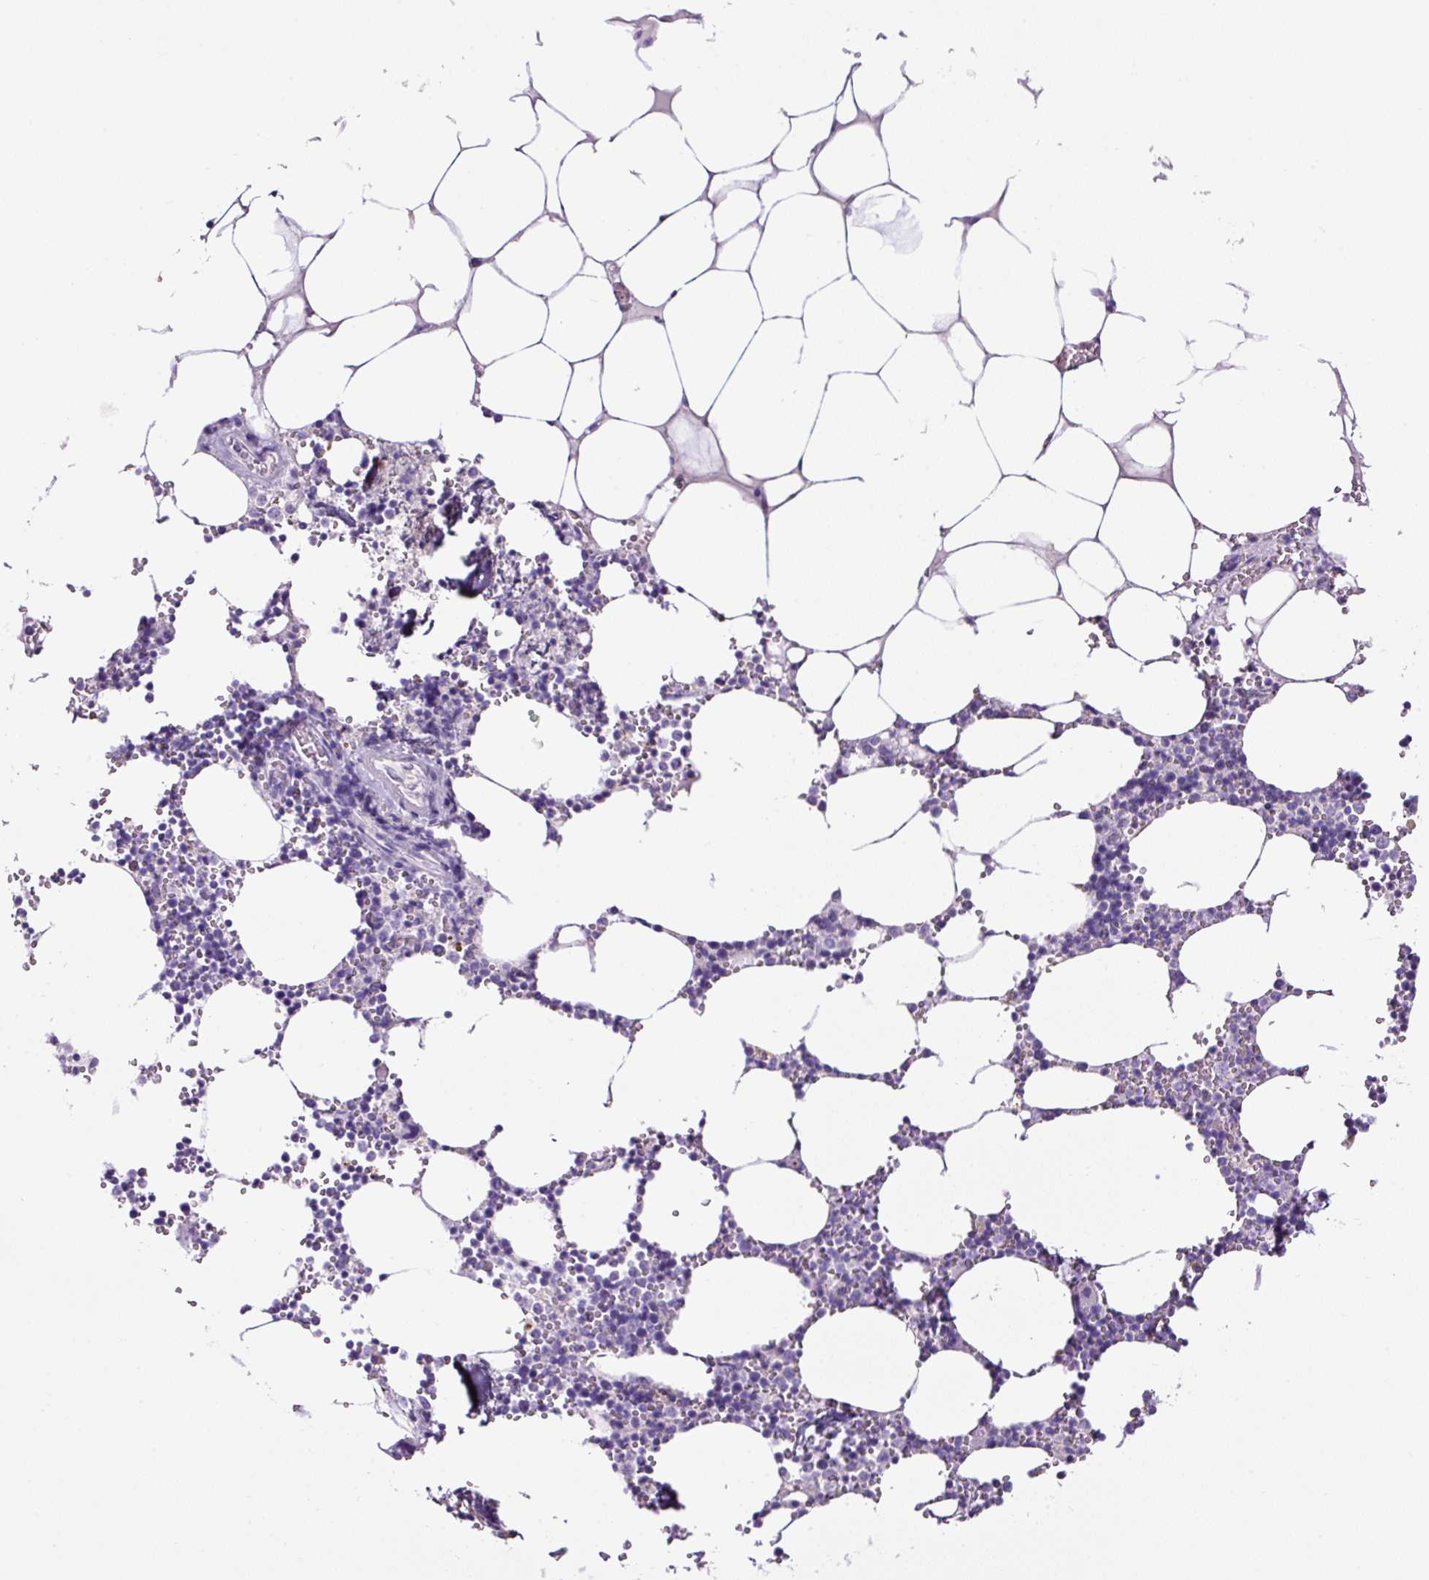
{"staining": {"intensity": "negative", "quantity": "none", "location": "none"}, "tissue": "bone marrow", "cell_type": "Hematopoietic cells", "image_type": "normal", "snomed": [{"axis": "morphology", "description": "Normal tissue, NOS"}, {"axis": "topography", "description": "Bone marrow"}], "caption": "Immunohistochemistry photomicrograph of benign bone marrow: human bone marrow stained with DAB (3,3'-diaminobenzidine) exhibits no significant protein positivity in hematopoietic cells. The staining is performed using DAB brown chromogen with nuclei counter-stained in using hematoxylin.", "gene": "SP8", "patient": {"sex": "male", "age": 54}}